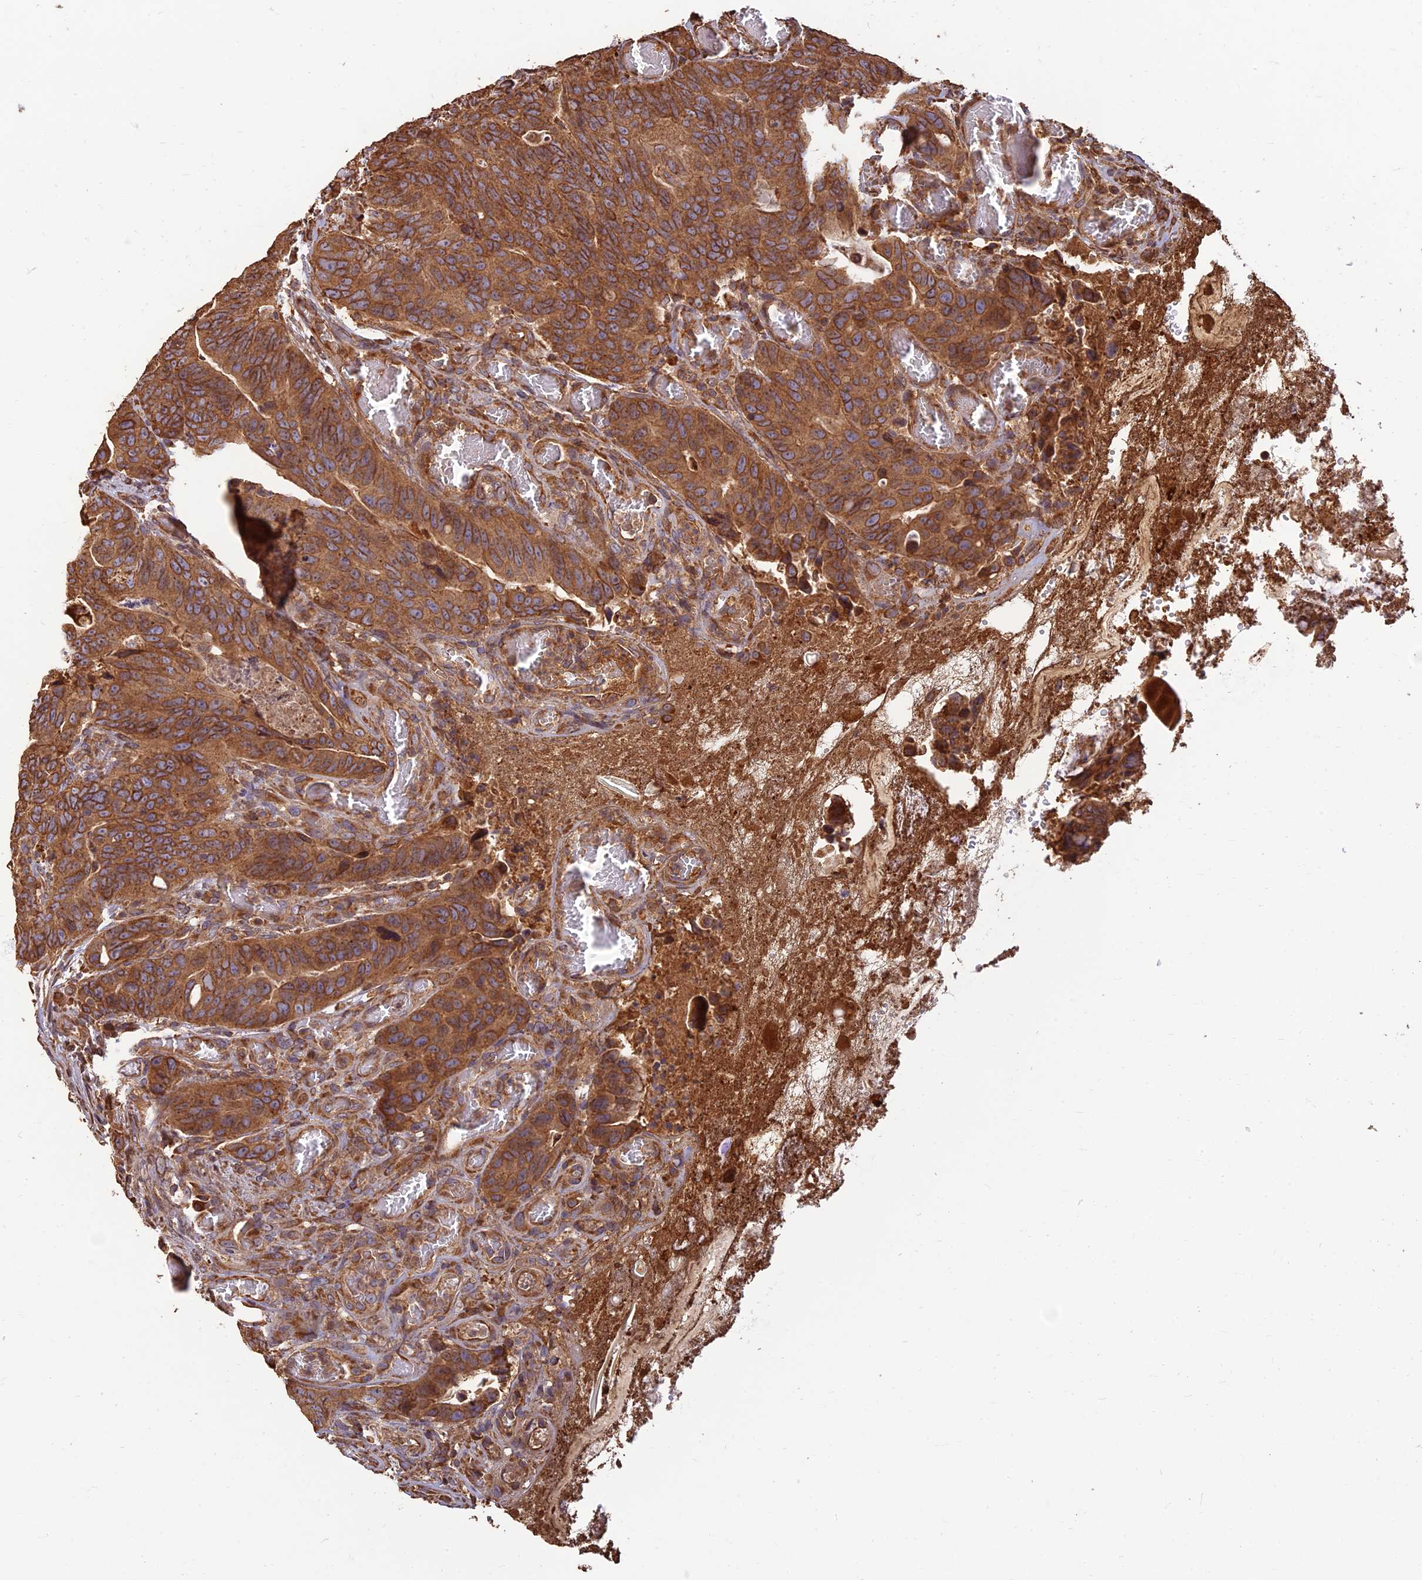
{"staining": {"intensity": "moderate", "quantity": ">75%", "location": "cytoplasmic/membranous"}, "tissue": "colorectal cancer", "cell_type": "Tumor cells", "image_type": "cancer", "snomed": [{"axis": "morphology", "description": "Adenocarcinoma, NOS"}, {"axis": "topography", "description": "Colon"}], "caption": "Immunohistochemical staining of colorectal cancer (adenocarcinoma) demonstrates medium levels of moderate cytoplasmic/membranous staining in about >75% of tumor cells.", "gene": "CORO1C", "patient": {"sex": "female", "age": 82}}